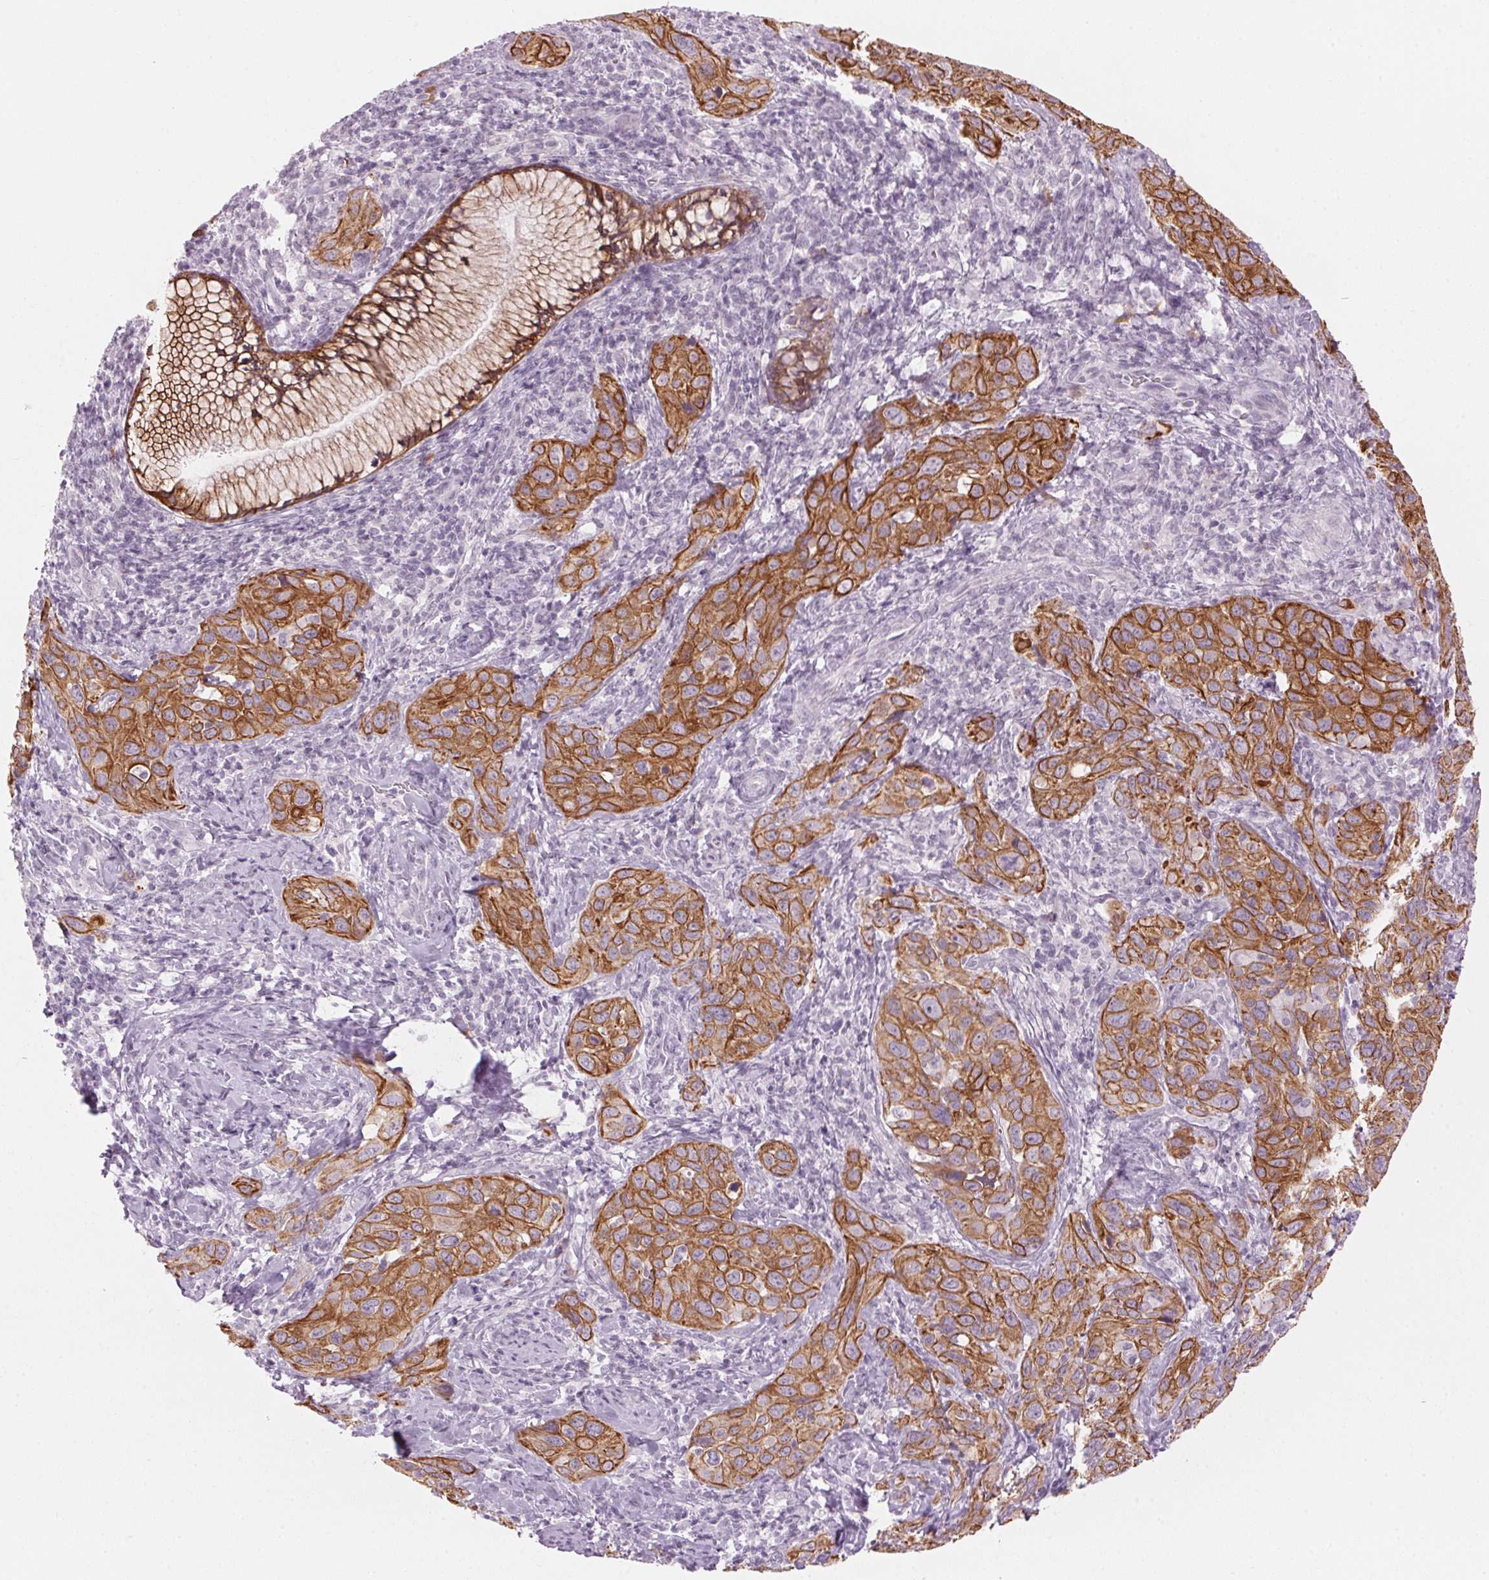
{"staining": {"intensity": "moderate", "quantity": ">75%", "location": "cytoplasmic/membranous"}, "tissue": "cervical cancer", "cell_type": "Tumor cells", "image_type": "cancer", "snomed": [{"axis": "morphology", "description": "Normal tissue, NOS"}, {"axis": "morphology", "description": "Squamous cell carcinoma, NOS"}, {"axis": "topography", "description": "Cervix"}], "caption": "Immunohistochemistry (IHC) photomicrograph of squamous cell carcinoma (cervical) stained for a protein (brown), which shows medium levels of moderate cytoplasmic/membranous expression in approximately >75% of tumor cells.", "gene": "SCTR", "patient": {"sex": "female", "age": 51}}